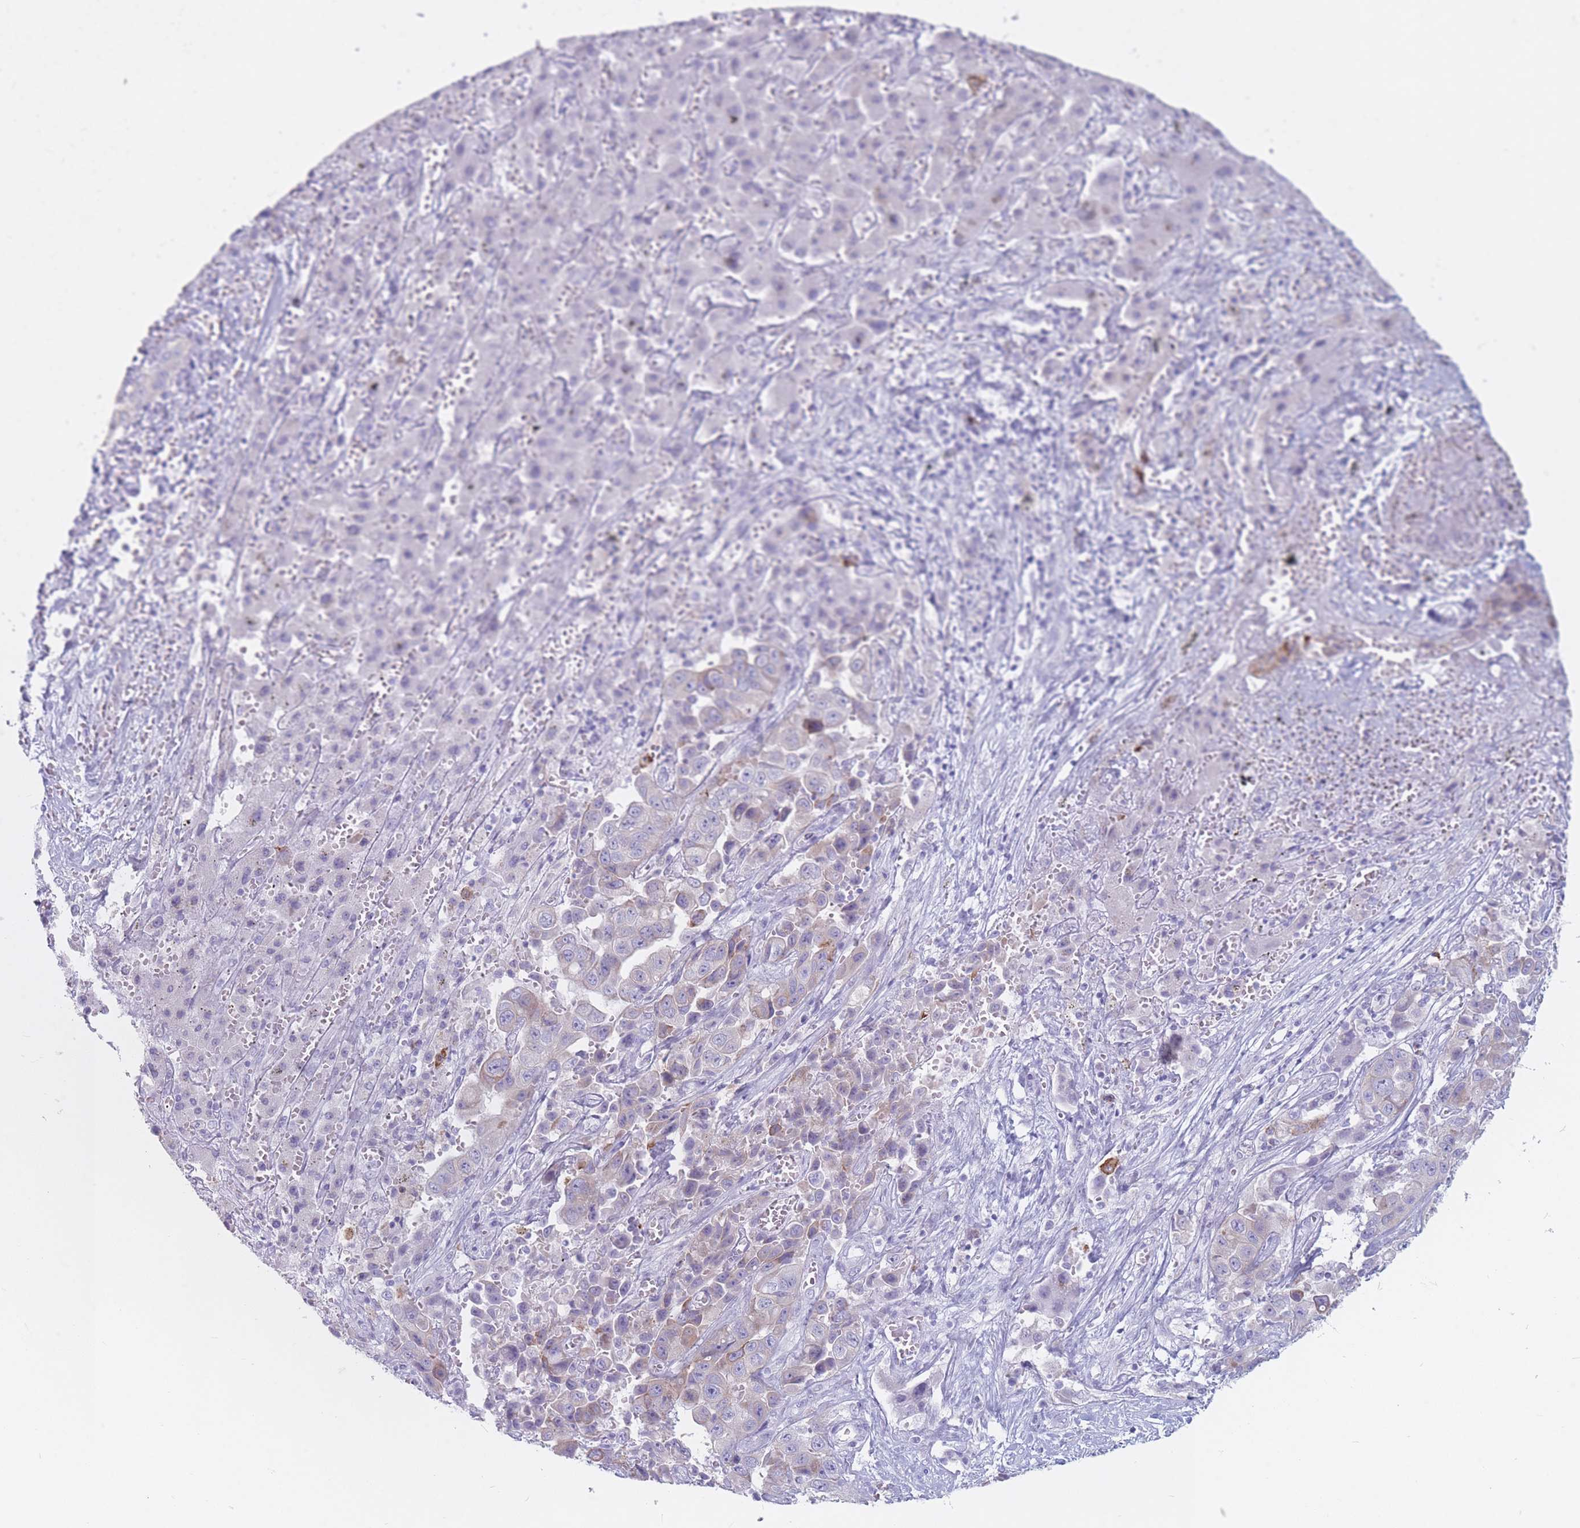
{"staining": {"intensity": "weak", "quantity": "25%-75%", "location": "cytoplasmic/membranous"}, "tissue": "liver cancer", "cell_type": "Tumor cells", "image_type": "cancer", "snomed": [{"axis": "morphology", "description": "Cholangiocarcinoma"}, {"axis": "topography", "description": "Liver"}], "caption": "An immunohistochemistry (IHC) photomicrograph of neoplastic tissue is shown. Protein staining in brown highlights weak cytoplasmic/membranous positivity in liver cancer (cholangiocarcinoma) within tumor cells.", "gene": "ST3GAL5", "patient": {"sex": "female", "age": 52}}